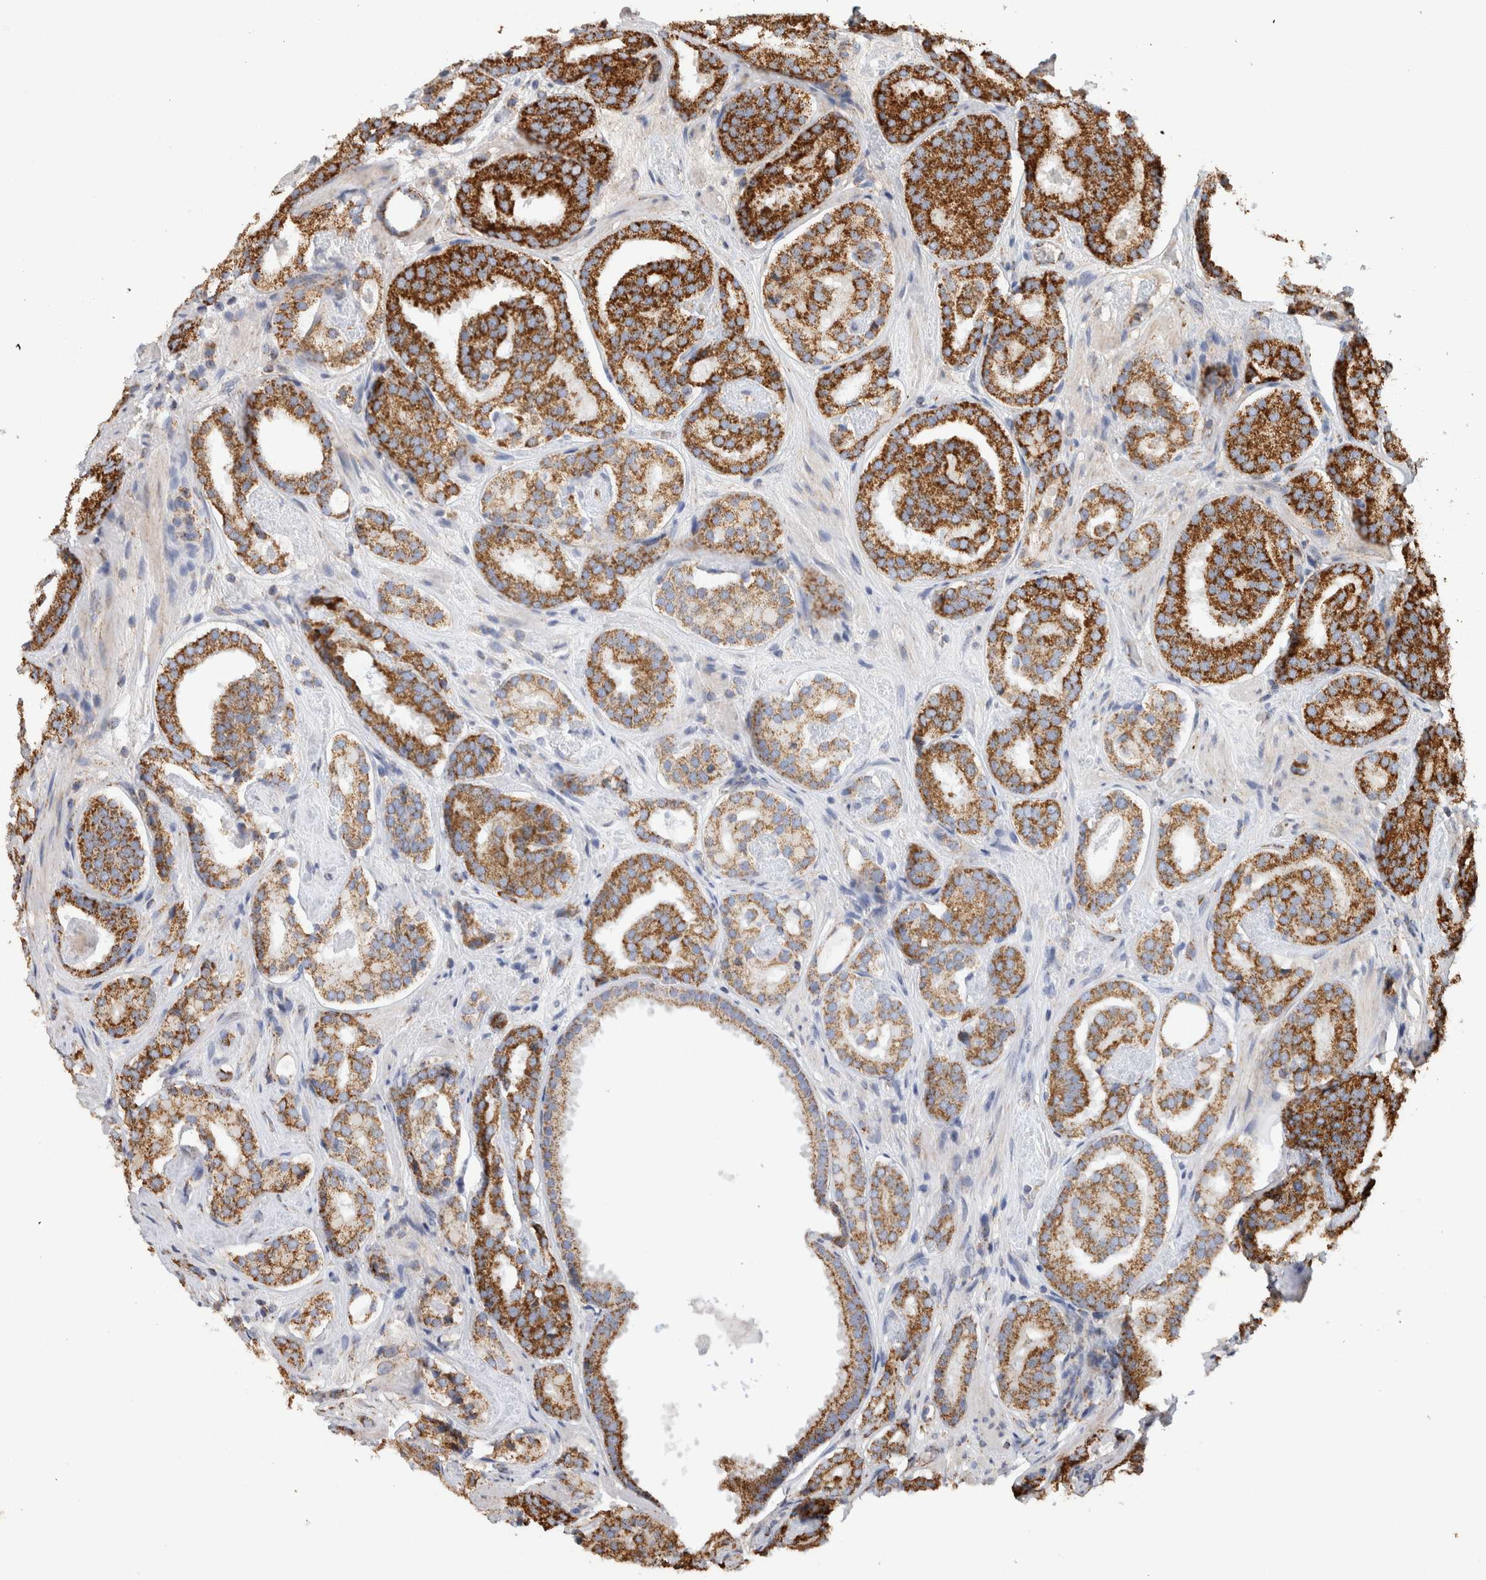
{"staining": {"intensity": "strong", "quantity": ">75%", "location": "cytoplasmic/membranous"}, "tissue": "prostate cancer", "cell_type": "Tumor cells", "image_type": "cancer", "snomed": [{"axis": "morphology", "description": "Adenocarcinoma, Low grade"}, {"axis": "topography", "description": "Prostate"}], "caption": "There is high levels of strong cytoplasmic/membranous expression in tumor cells of low-grade adenocarcinoma (prostate), as demonstrated by immunohistochemical staining (brown color).", "gene": "IARS2", "patient": {"sex": "male", "age": 69}}